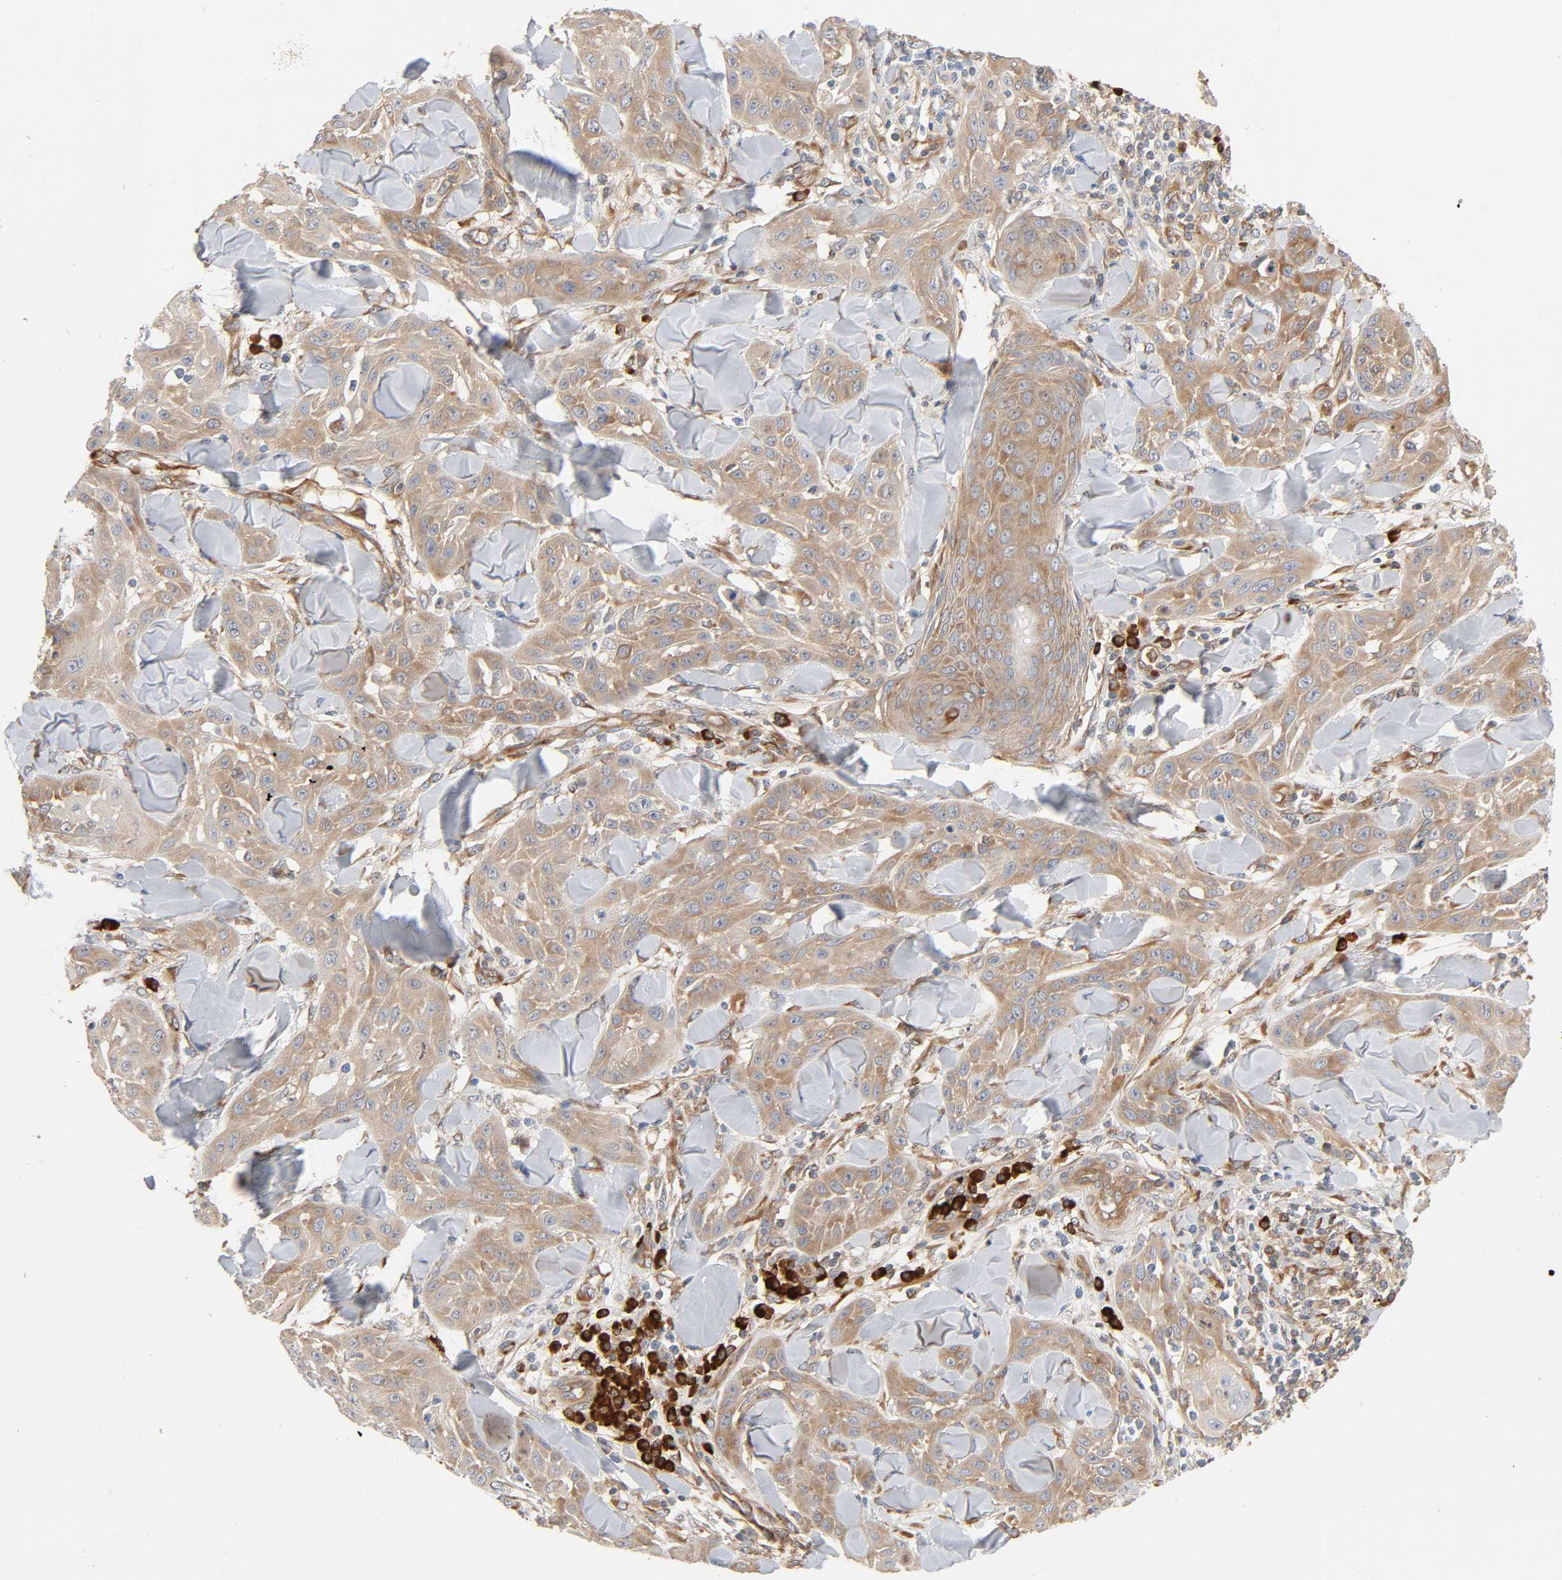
{"staining": {"intensity": "weak", "quantity": ">75%", "location": "cytoplasmic/membranous"}, "tissue": "skin cancer", "cell_type": "Tumor cells", "image_type": "cancer", "snomed": [{"axis": "morphology", "description": "Squamous cell carcinoma, NOS"}, {"axis": "topography", "description": "Skin"}], "caption": "Skin squamous cell carcinoma was stained to show a protein in brown. There is low levels of weak cytoplasmic/membranous expression in approximately >75% of tumor cells. (Brightfield microscopy of DAB IHC at high magnification).", "gene": "SCHIP1", "patient": {"sex": "male", "age": 24}}